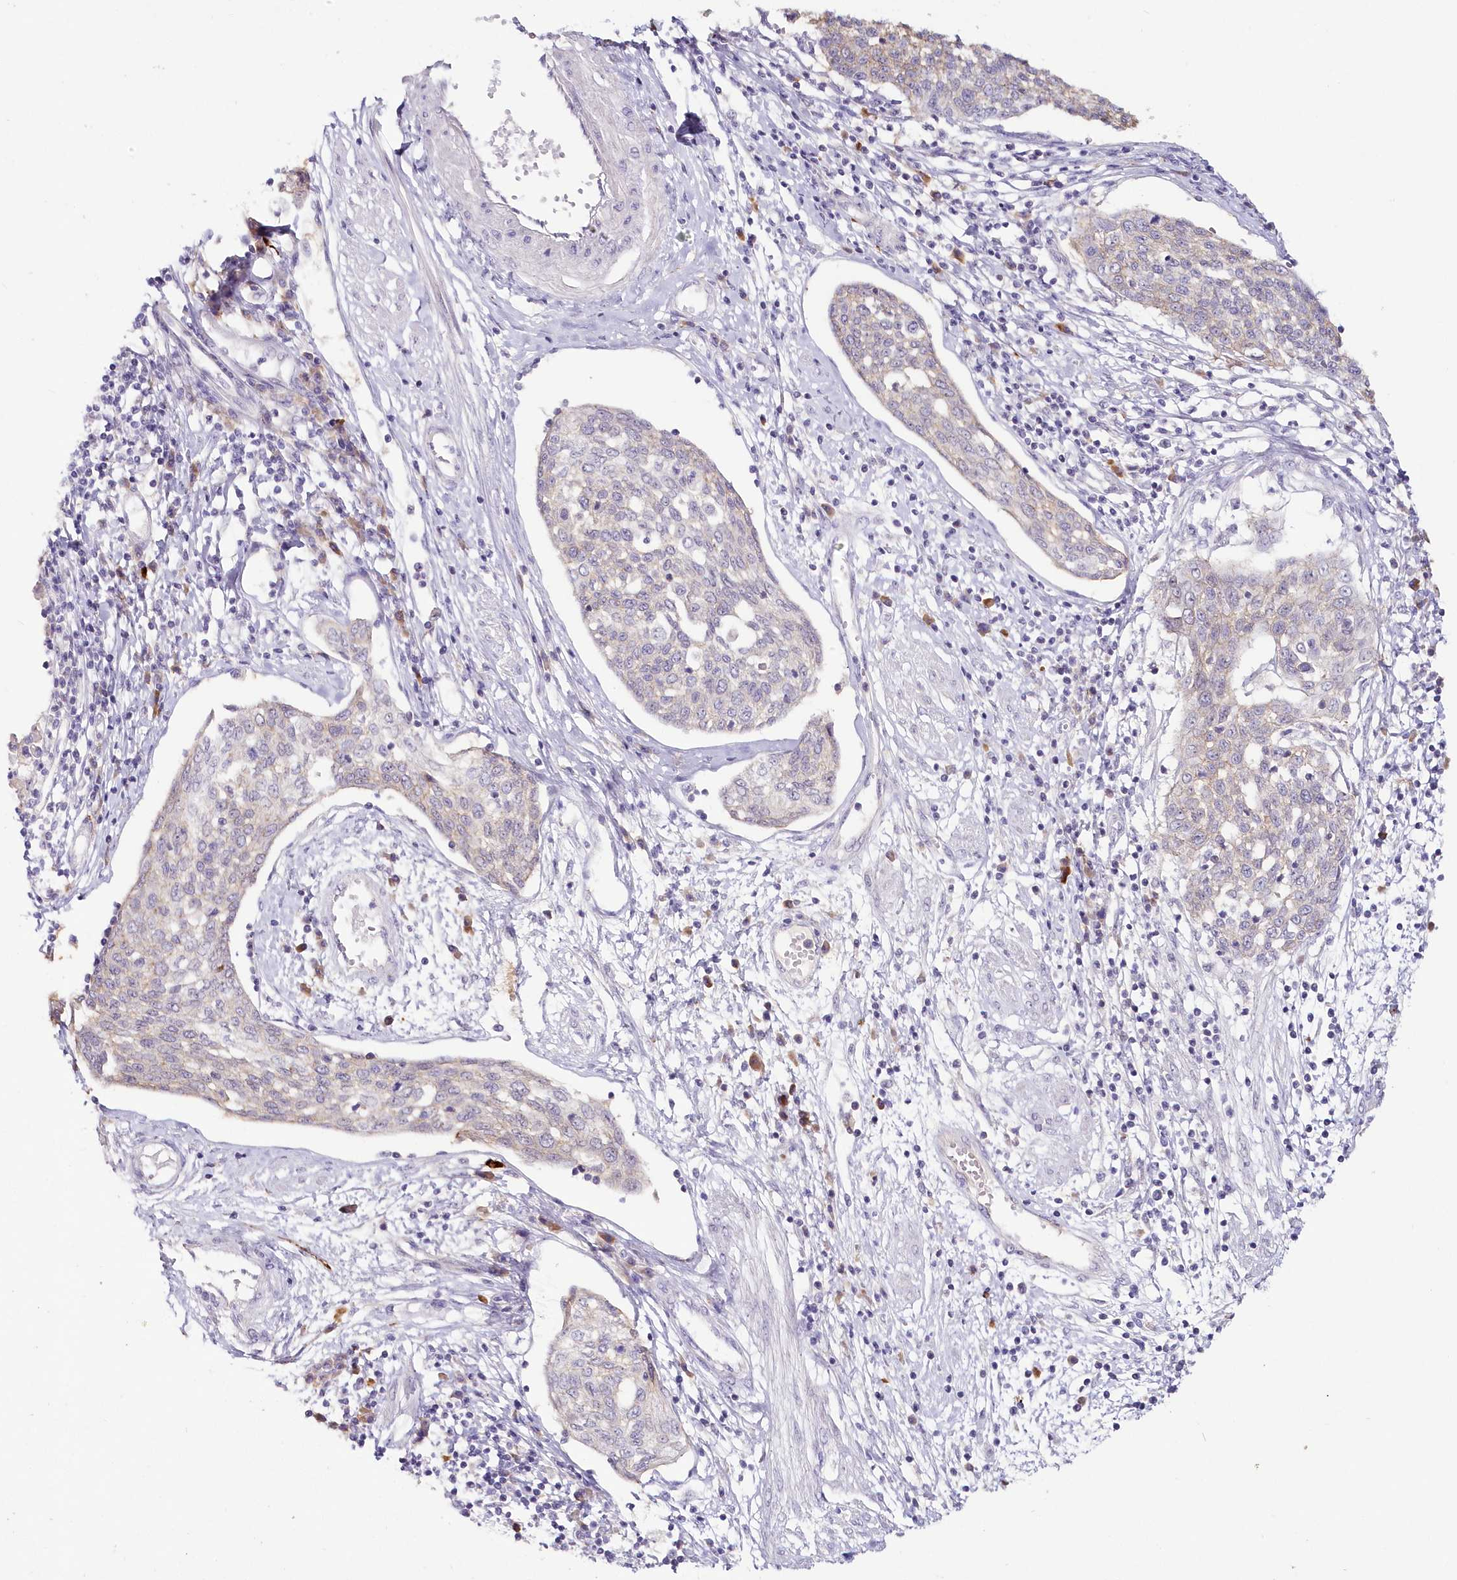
{"staining": {"intensity": "negative", "quantity": "none", "location": "none"}, "tissue": "cervical cancer", "cell_type": "Tumor cells", "image_type": "cancer", "snomed": [{"axis": "morphology", "description": "Squamous cell carcinoma, NOS"}, {"axis": "topography", "description": "Cervix"}], "caption": "High power microscopy image of an immunohistochemistry (IHC) image of cervical cancer (squamous cell carcinoma), revealing no significant positivity in tumor cells.", "gene": "SNED1", "patient": {"sex": "female", "age": 34}}